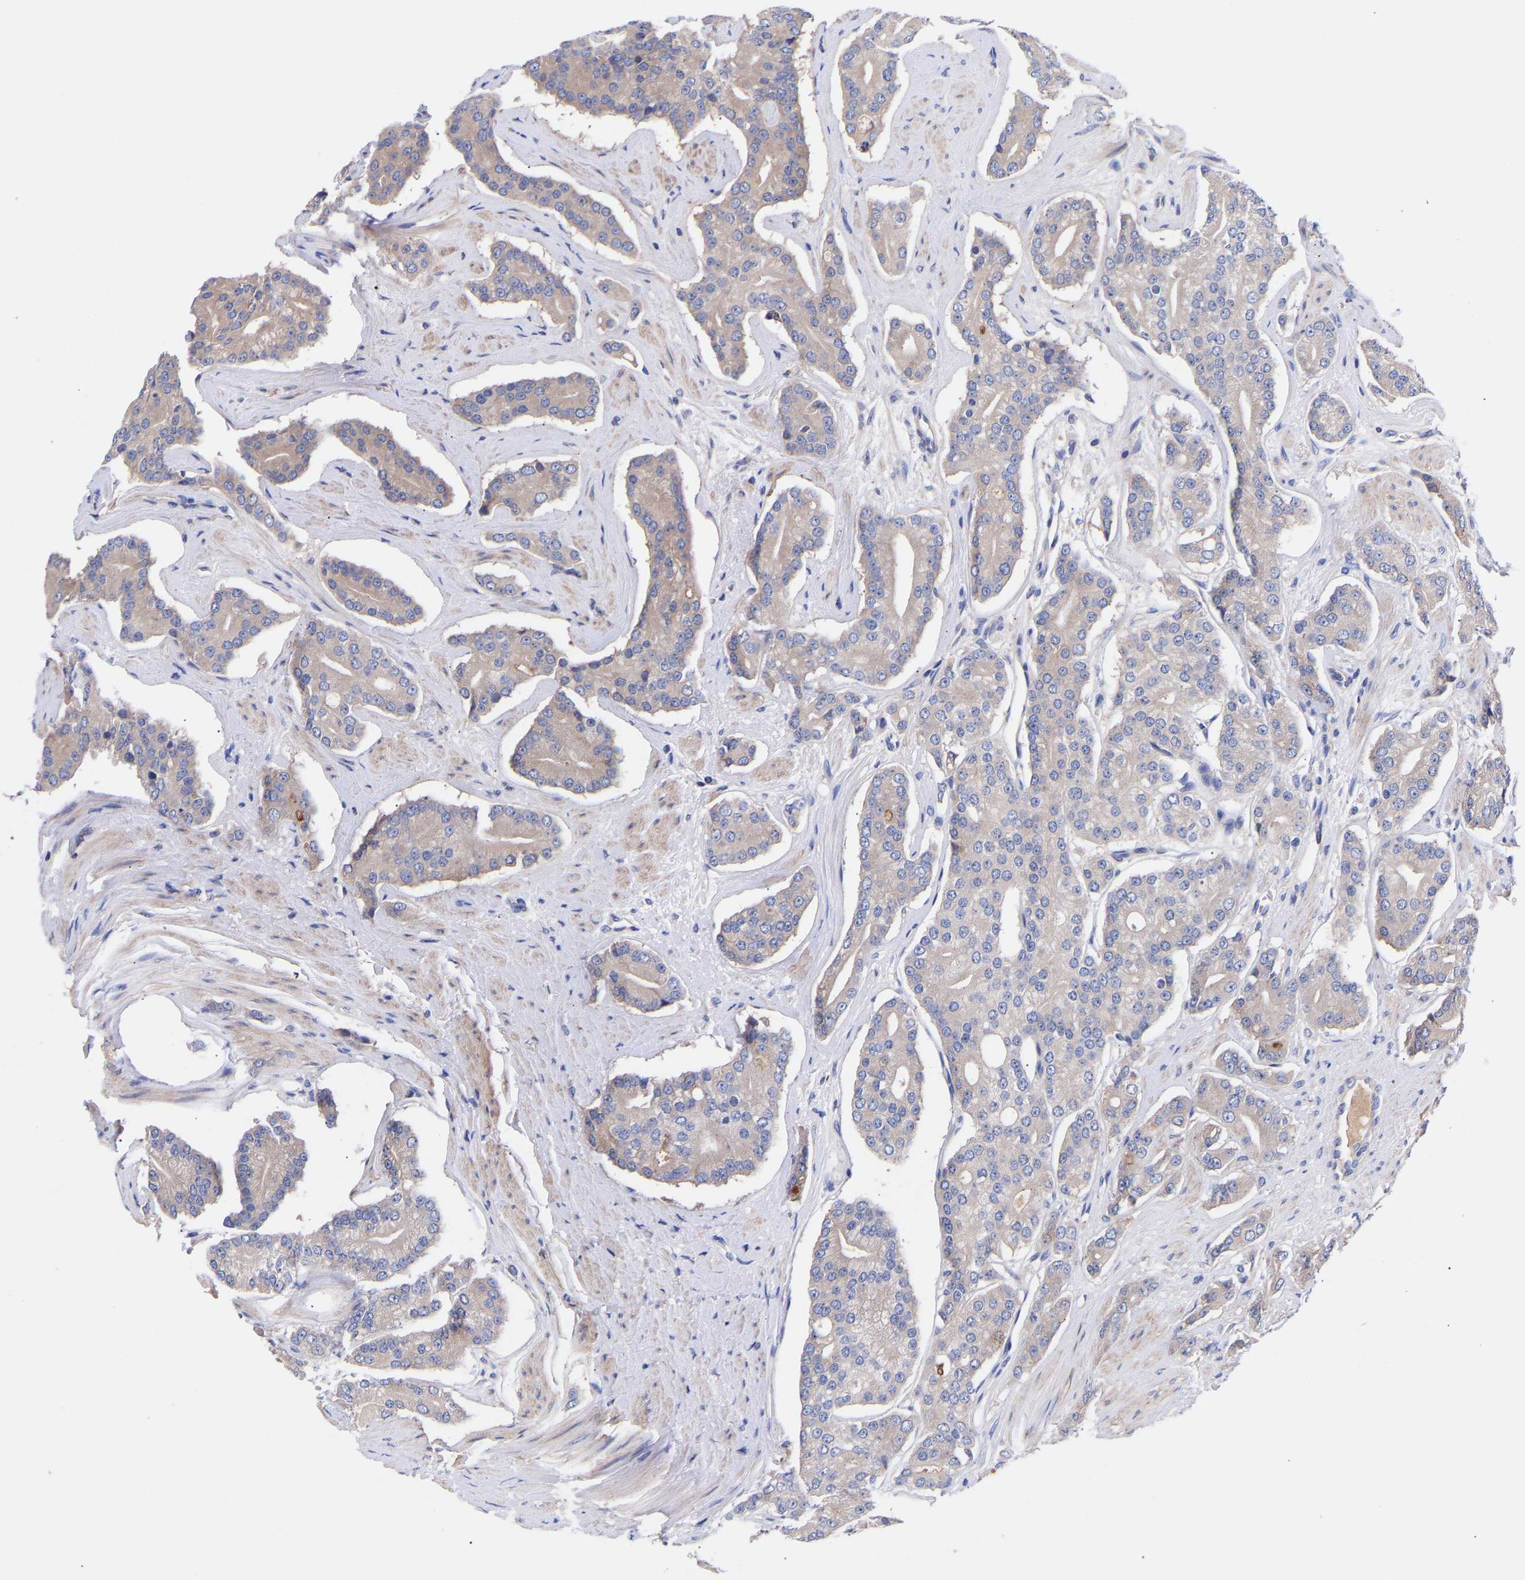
{"staining": {"intensity": "weak", "quantity": "<25%", "location": "cytoplasmic/membranous"}, "tissue": "prostate cancer", "cell_type": "Tumor cells", "image_type": "cancer", "snomed": [{"axis": "morphology", "description": "Adenocarcinoma, High grade"}, {"axis": "topography", "description": "Prostate"}], "caption": "There is no significant expression in tumor cells of prostate cancer (high-grade adenocarcinoma).", "gene": "AIMP2", "patient": {"sex": "male", "age": 71}}